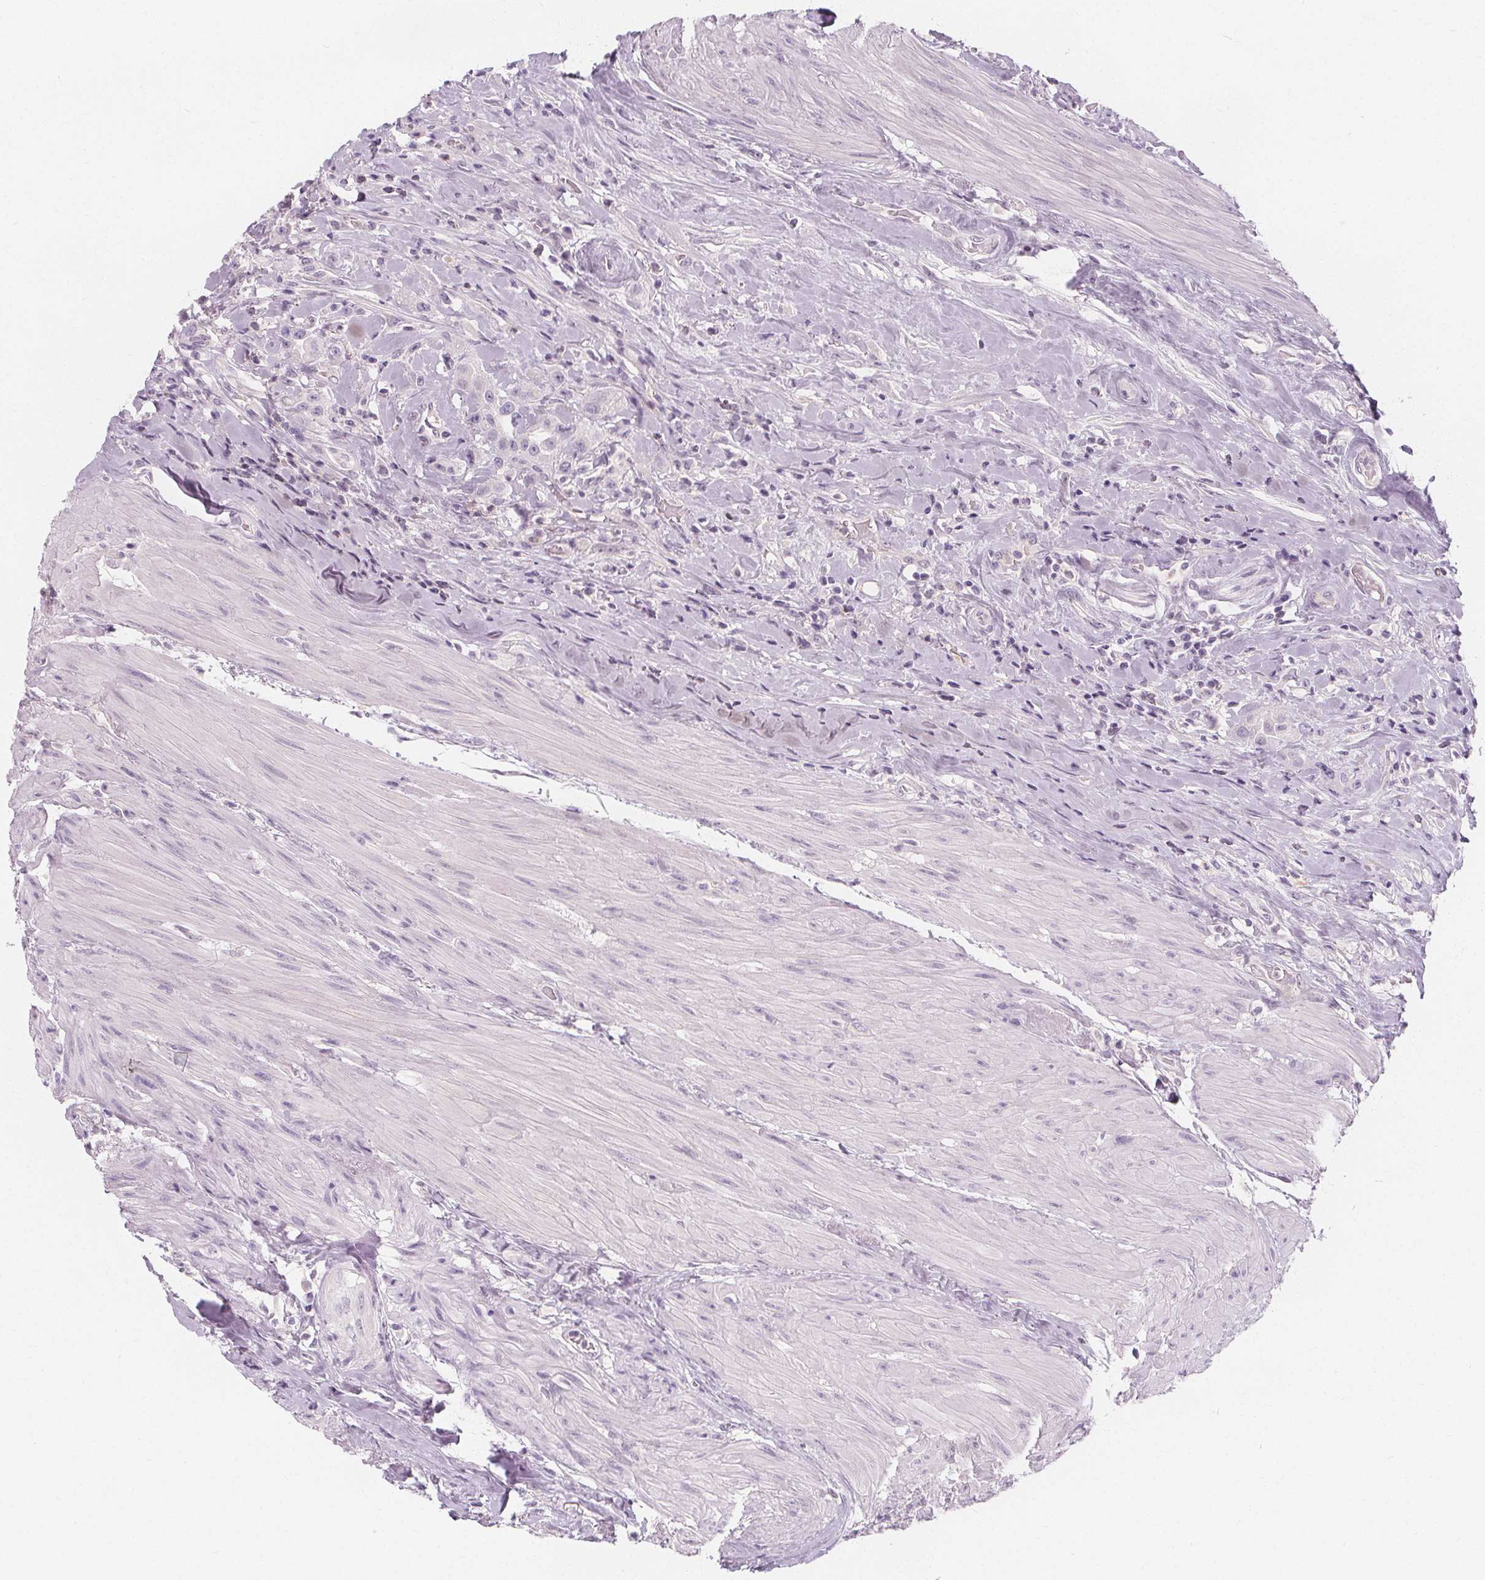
{"staining": {"intensity": "negative", "quantity": "none", "location": "none"}, "tissue": "urothelial cancer", "cell_type": "Tumor cells", "image_type": "cancer", "snomed": [{"axis": "morphology", "description": "Urothelial carcinoma, High grade"}, {"axis": "topography", "description": "Urinary bladder"}], "caption": "Histopathology image shows no protein staining in tumor cells of urothelial carcinoma (high-grade) tissue. (DAB immunohistochemistry (IHC) visualized using brightfield microscopy, high magnification).", "gene": "UGP2", "patient": {"sex": "male", "age": 79}}